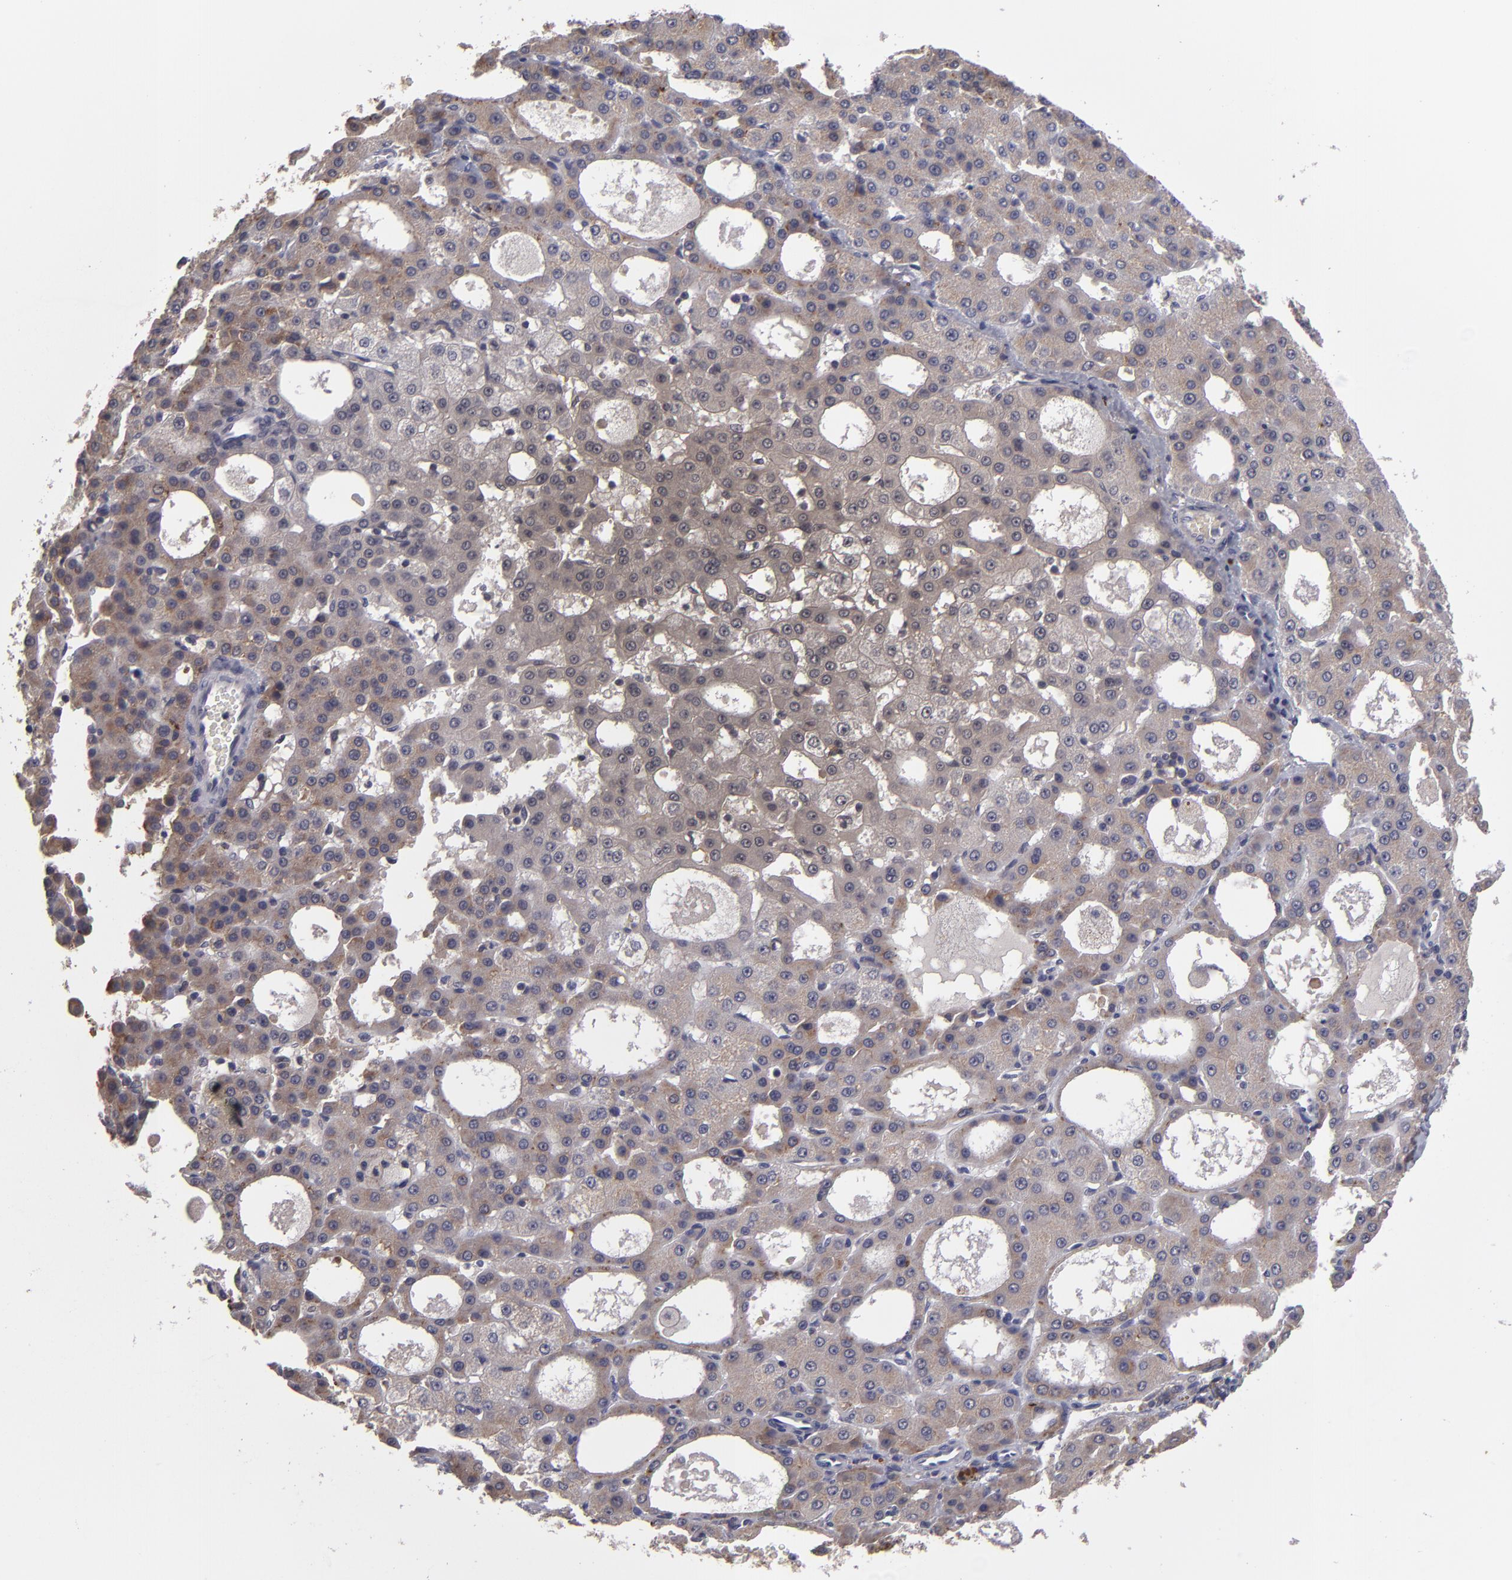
{"staining": {"intensity": "moderate", "quantity": ">75%", "location": "cytoplasmic/membranous"}, "tissue": "liver cancer", "cell_type": "Tumor cells", "image_type": "cancer", "snomed": [{"axis": "morphology", "description": "Carcinoma, Hepatocellular, NOS"}, {"axis": "topography", "description": "Liver"}], "caption": "IHC histopathology image of neoplastic tissue: liver cancer (hepatocellular carcinoma) stained using IHC displays medium levels of moderate protein expression localized specifically in the cytoplasmic/membranous of tumor cells, appearing as a cytoplasmic/membranous brown color.", "gene": "IL12A", "patient": {"sex": "male", "age": 47}}